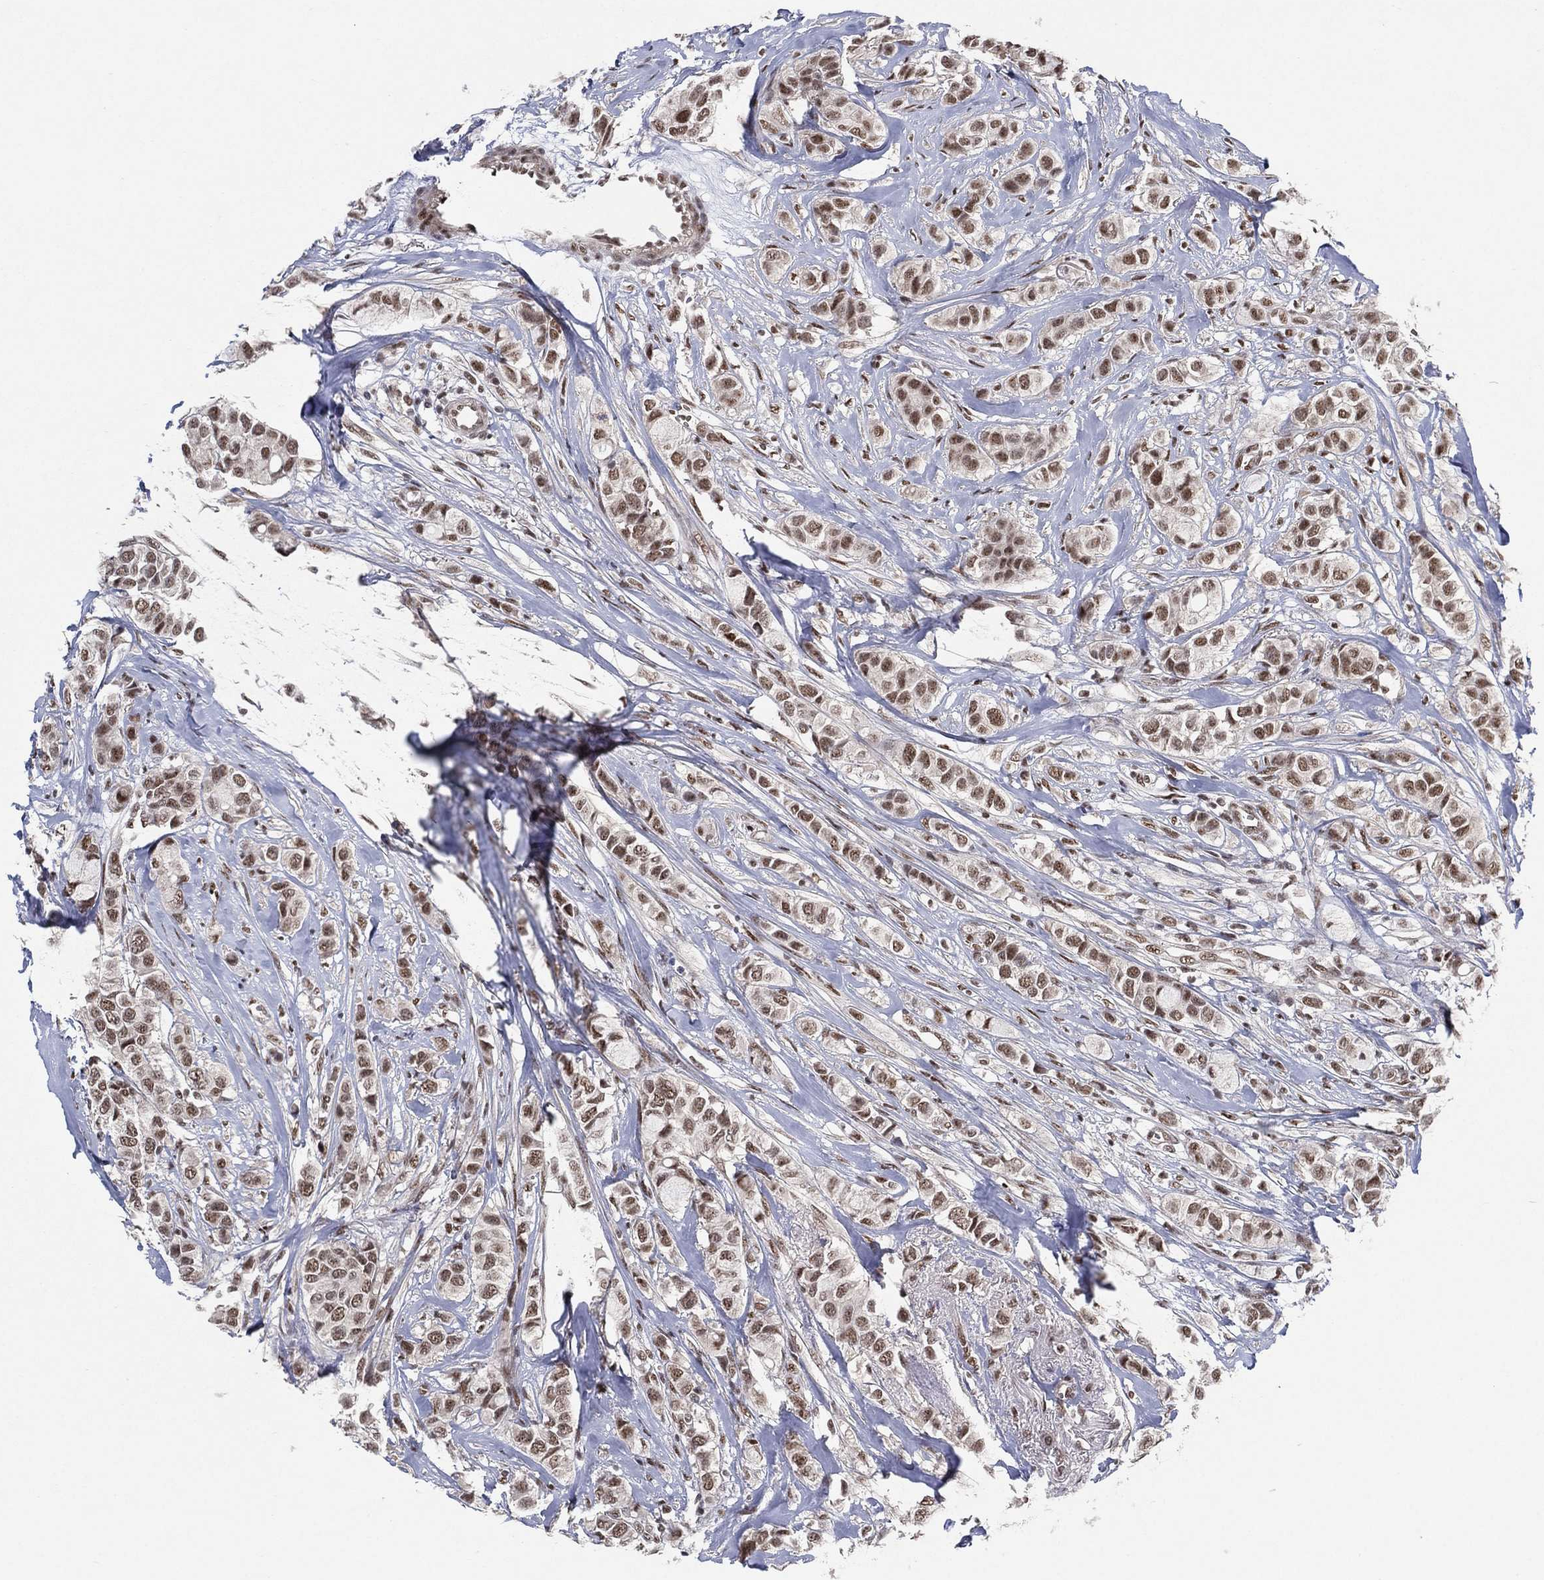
{"staining": {"intensity": "moderate", "quantity": "25%-75%", "location": "nuclear"}, "tissue": "breast cancer", "cell_type": "Tumor cells", "image_type": "cancer", "snomed": [{"axis": "morphology", "description": "Duct carcinoma"}, {"axis": "topography", "description": "Breast"}], "caption": "Human breast cancer stained with a brown dye exhibits moderate nuclear positive positivity in approximately 25%-75% of tumor cells.", "gene": "DGCR8", "patient": {"sex": "female", "age": 85}}